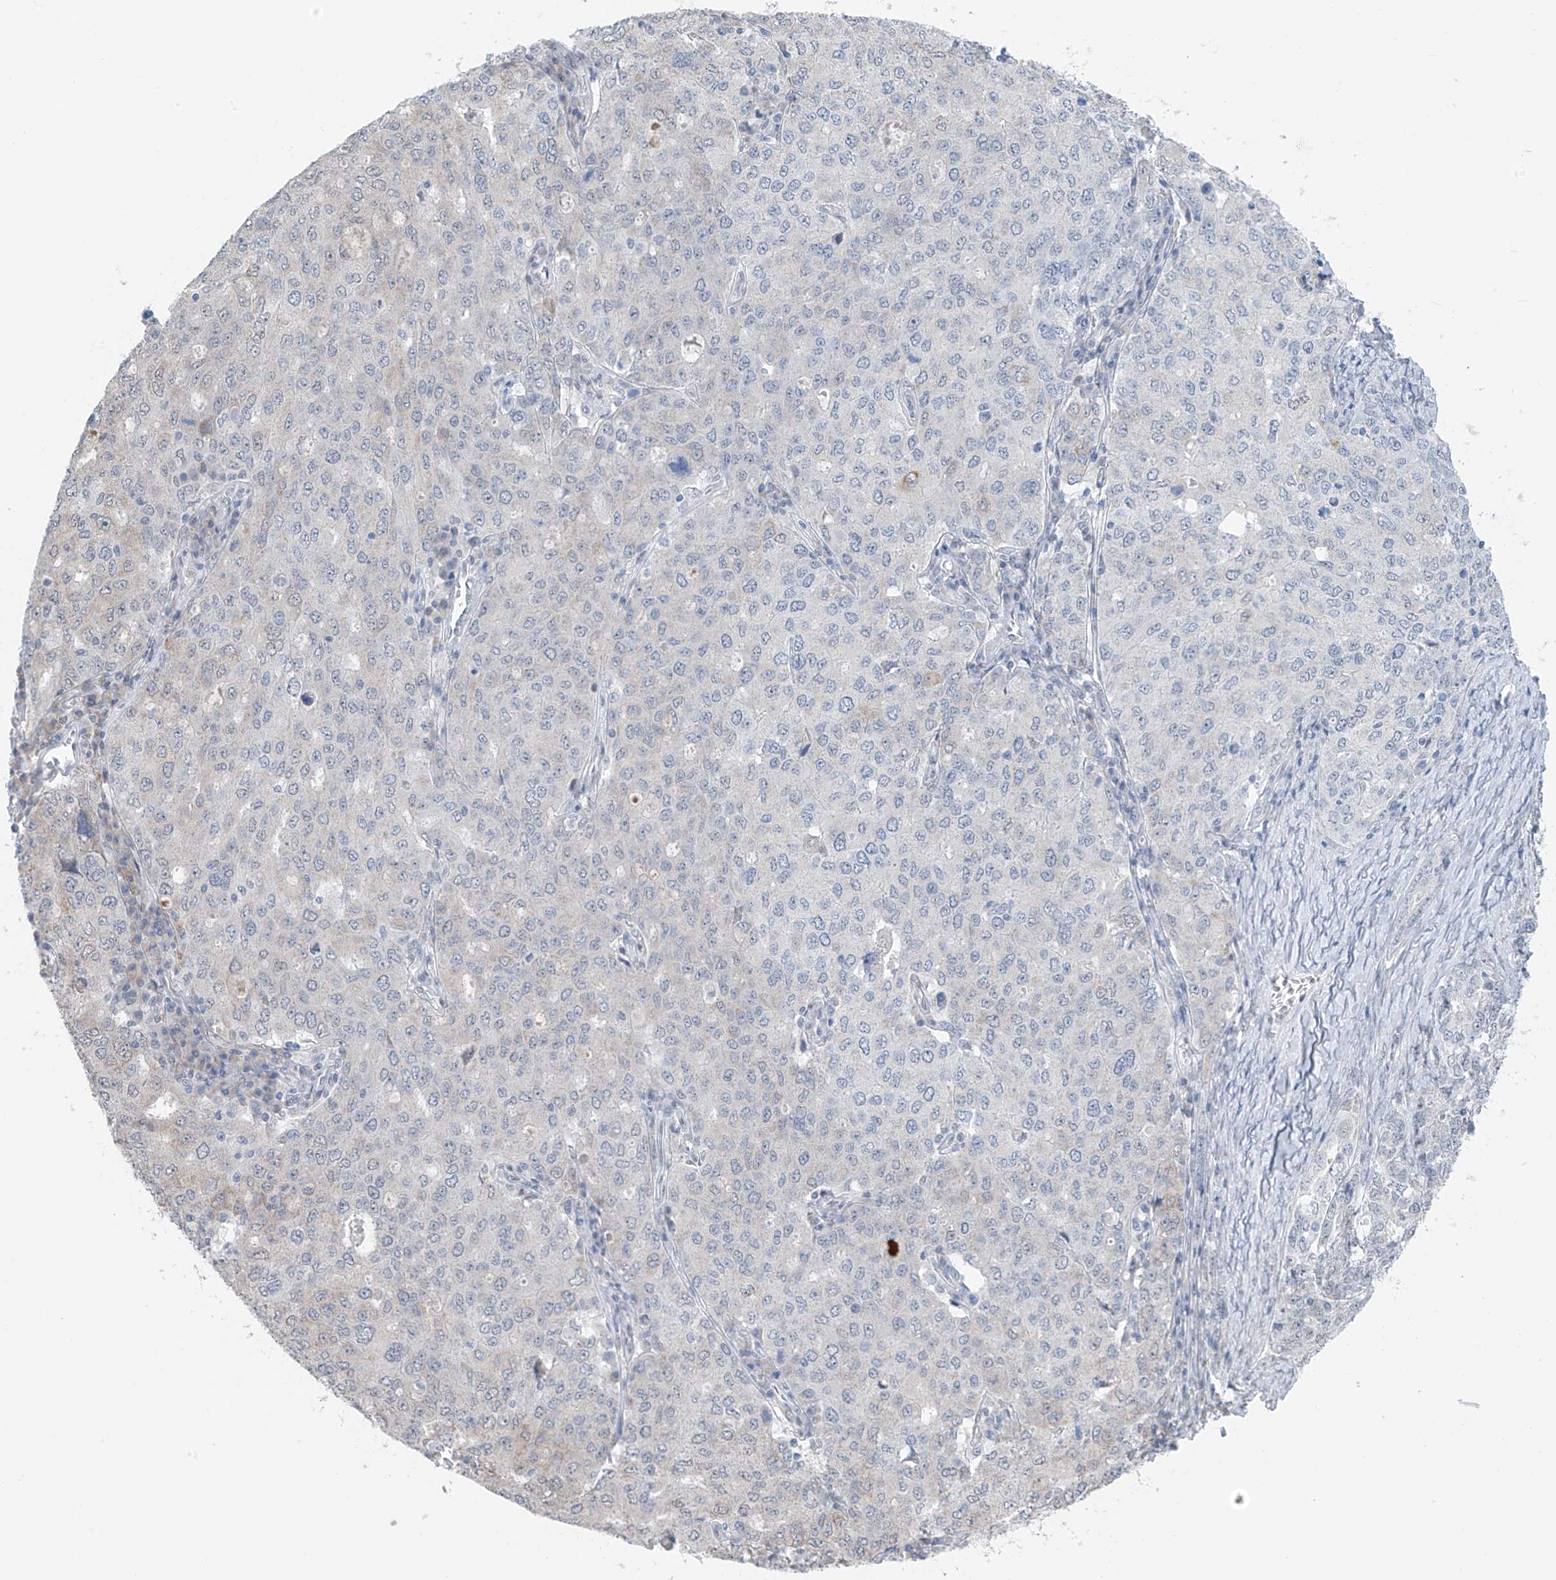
{"staining": {"intensity": "negative", "quantity": "none", "location": "none"}, "tissue": "ovarian cancer", "cell_type": "Tumor cells", "image_type": "cancer", "snomed": [{"axis": "morphology", "description": "Carcinoma, endometroid"}, {"axis": "topography", "description": "Ovary"}], "caption": "Immunohistochemistry (IHC) image of neoplastic tissue: human ovarian endometroid carcinoma stained with DAB displays no significant protein positivity in tumor cells. The staining is performed using DAB brown chromogen with nuclei counter-stained in using hematoxylin.", "gene": "CYP4V2", "patient": {"sex": "female", "age": 62}}